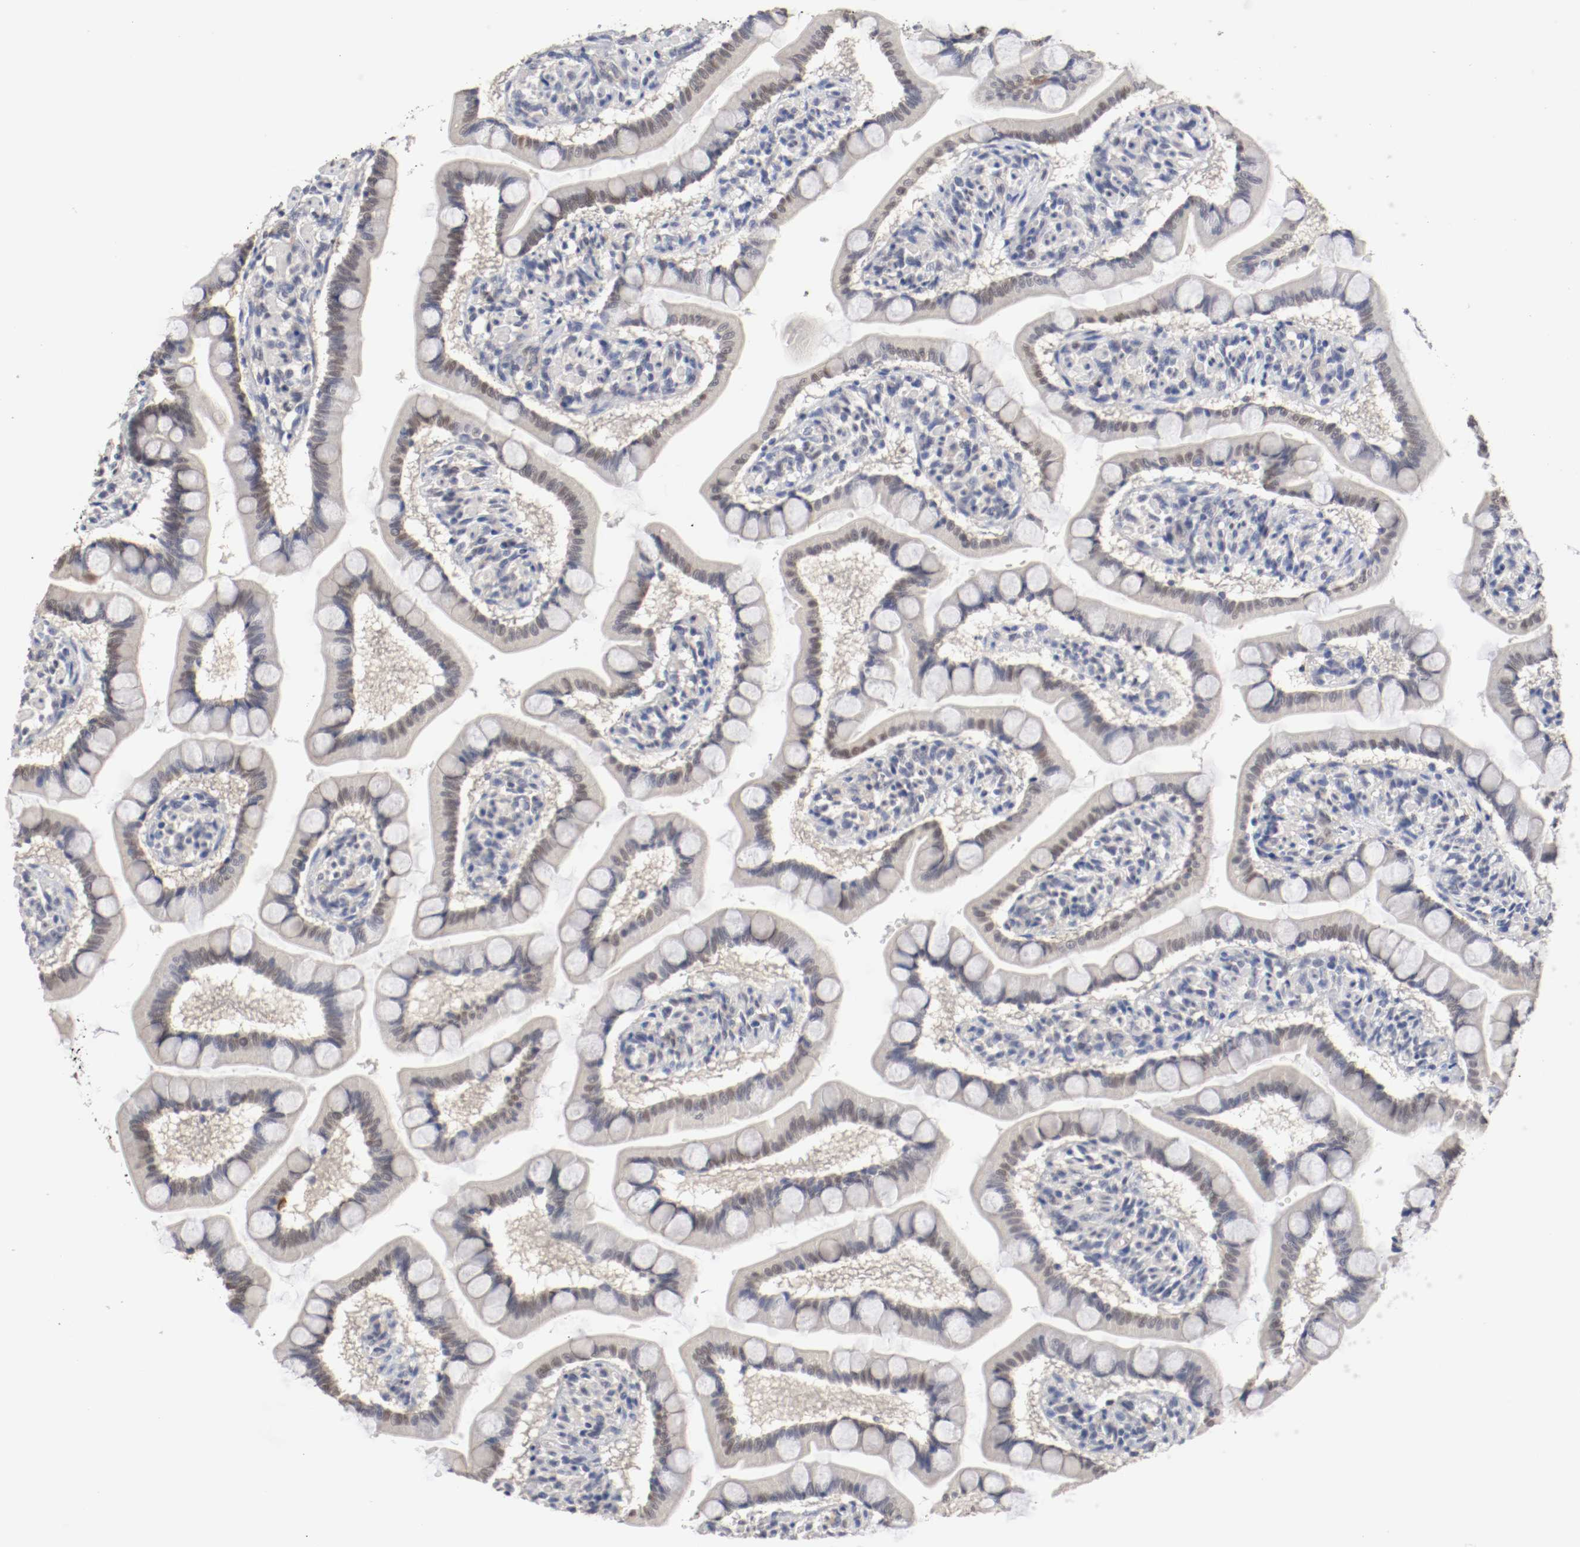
{"staining": {"intensity": "moderate", "quantity": "25%-75%", "location": "nuclear"}, "tissue": "small intestine", "cell_type": "Glandular cells", "image_type": "normal", "snomed": [{"axis": "morphology", "description": "Normal tissue, NOS"}, {"axis": "topography", "description": "Small intestine"}], "caption": "This is a micrograph of immunohistochemistry staining of benign small intestine, which shows moderate staining in the nuclear of glandular cells.", "gene": "FOSL2", "patient": {"sex": "male", "age": 41}}